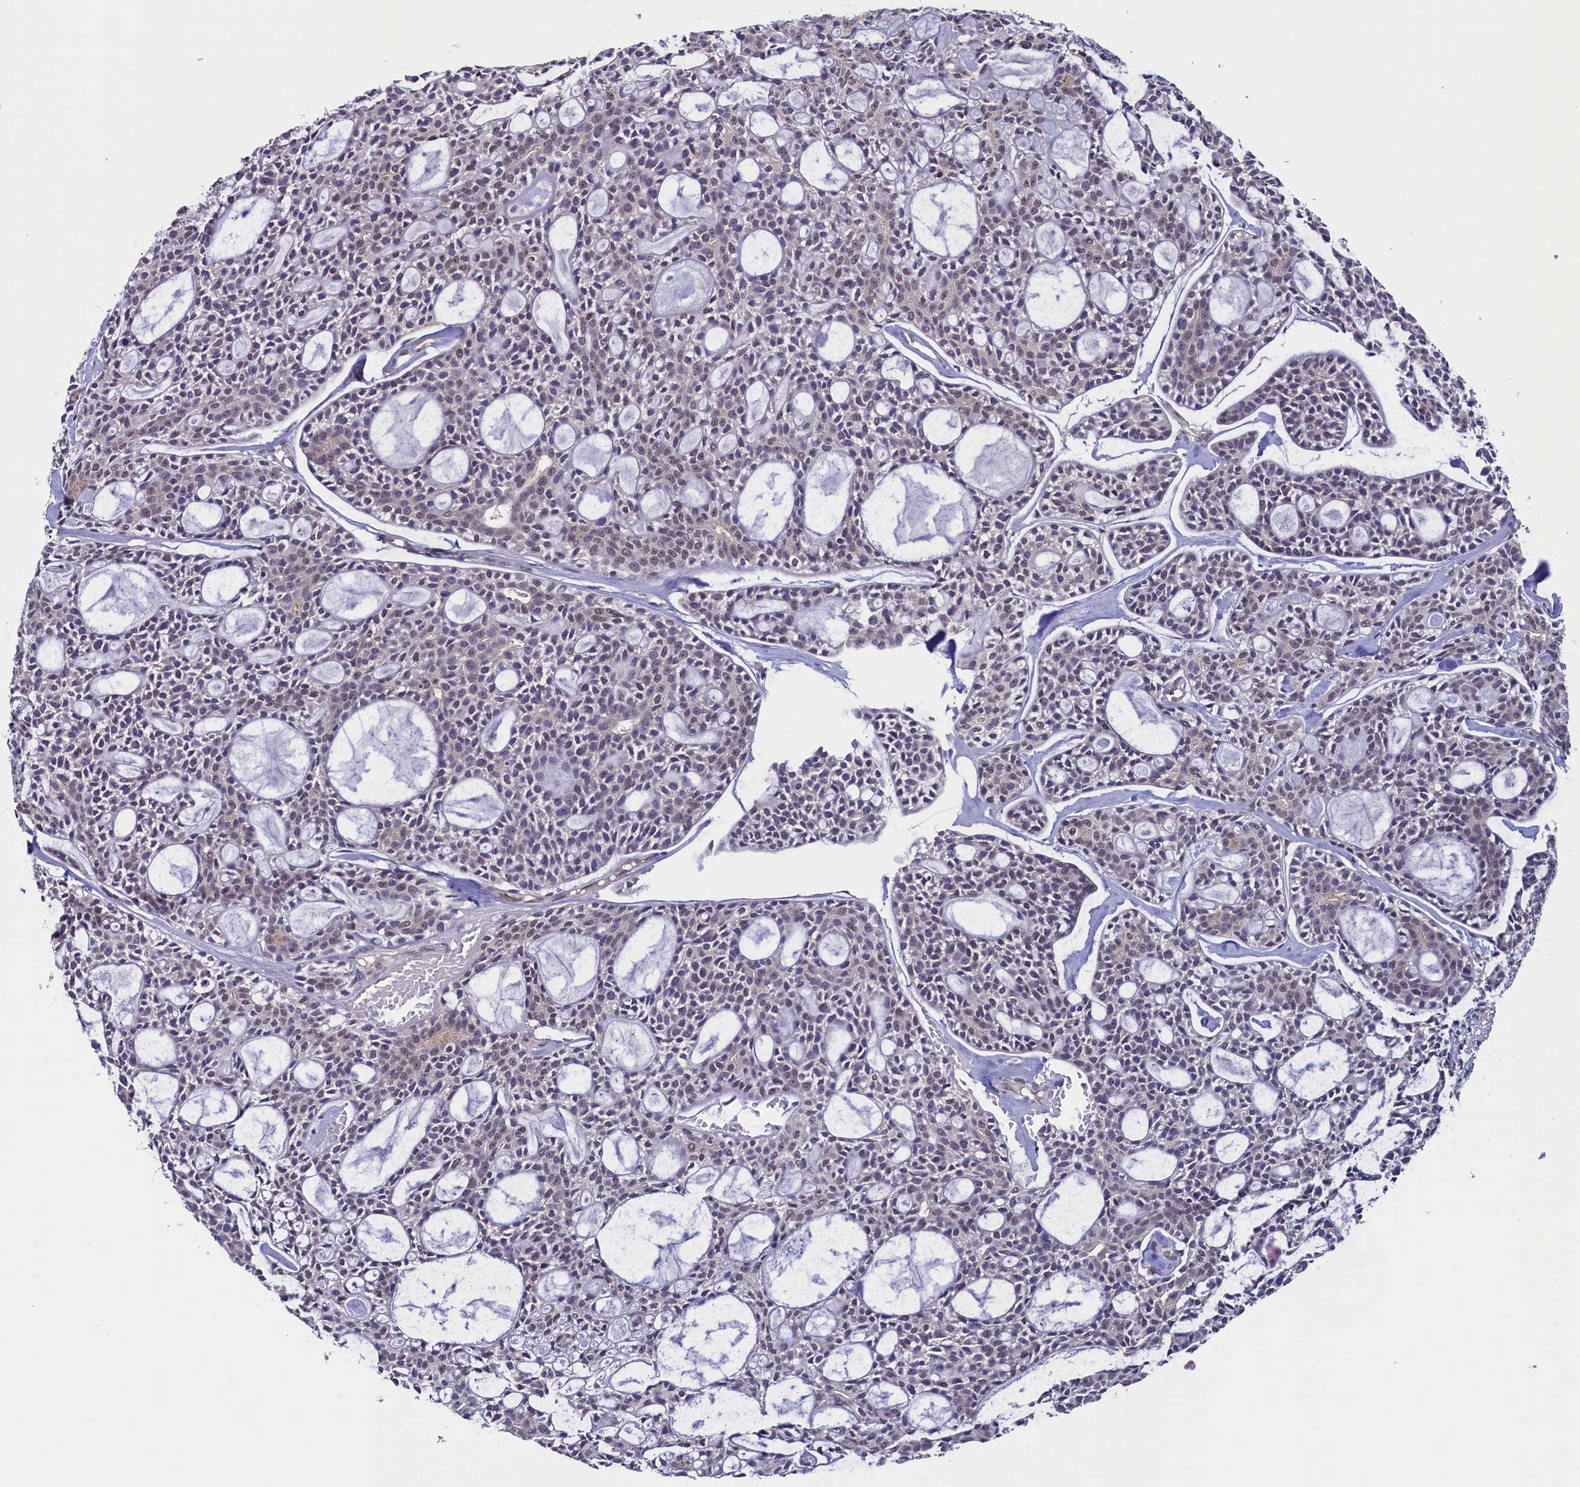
{"staining": {"intensity": "weak", "quantity": "25%-75%", "location": "nuclear"}, "tissue": "head and neck cancer", "cell_type": "Tumor cells", "image_type": "cancer", "snomed": [{"axis": "morphology", "description": "Adenocarcinoma, NOS"}, {"axis": "topography", "description": "Salivary gland"}, {"axis": "topography", "description": "Head-Neck"}], "caption": "A low amount of weak nuclear positivity is appreciated in about 25%-75% of tumor cells in head and neck cancer (adenocarcinoma) tissue. (Brightfield microscopy of DAB IHC at high magnification).", "gene": "FLYWCH2", "patient": {"sex": "male", "age": 55}}